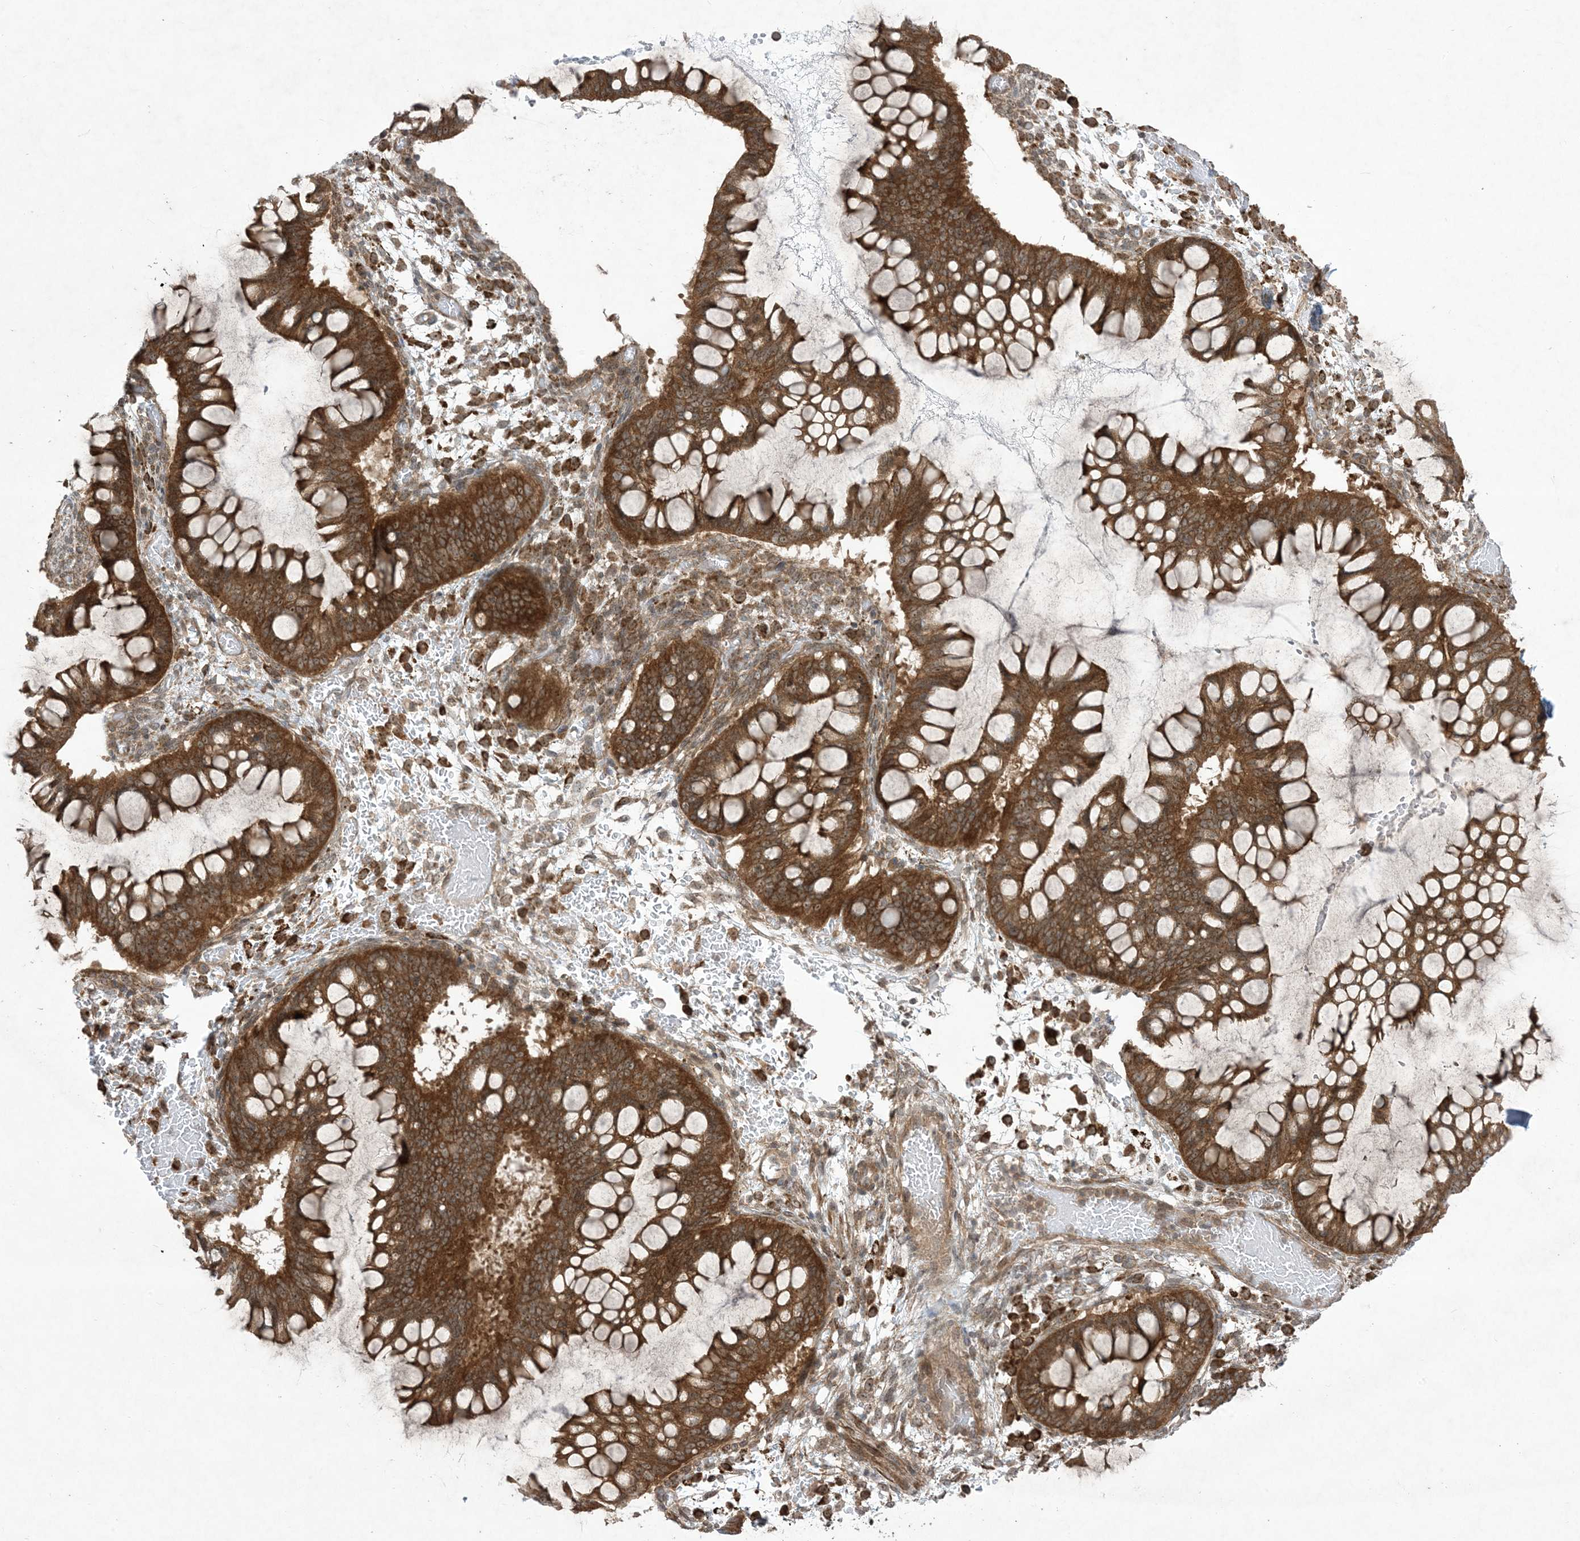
{"staining": {"intensity": "strong", "quantity": ">75%", "location": "cytoplasmic/membranous,nuclear"}, "tissue": "ovarian cancer", "cell_type": "Tumor cells", "image_type": "cancer", "snomed": [{"axis": "morphology", "description": "Cystadenocarcinoma, mucinous, NOS"}, {"axis": "topography", "description": "Ovary"}], "caption": "Human ovarian mucinous cystadenocarcinoma stained for a protein (brown) demonstrates strong cytoplasmic/membranous and nuclear positive positivity in about >75% of tumor cells.", "gene": "SOGA3", "patient": {"sex": "female", "age": 73}}